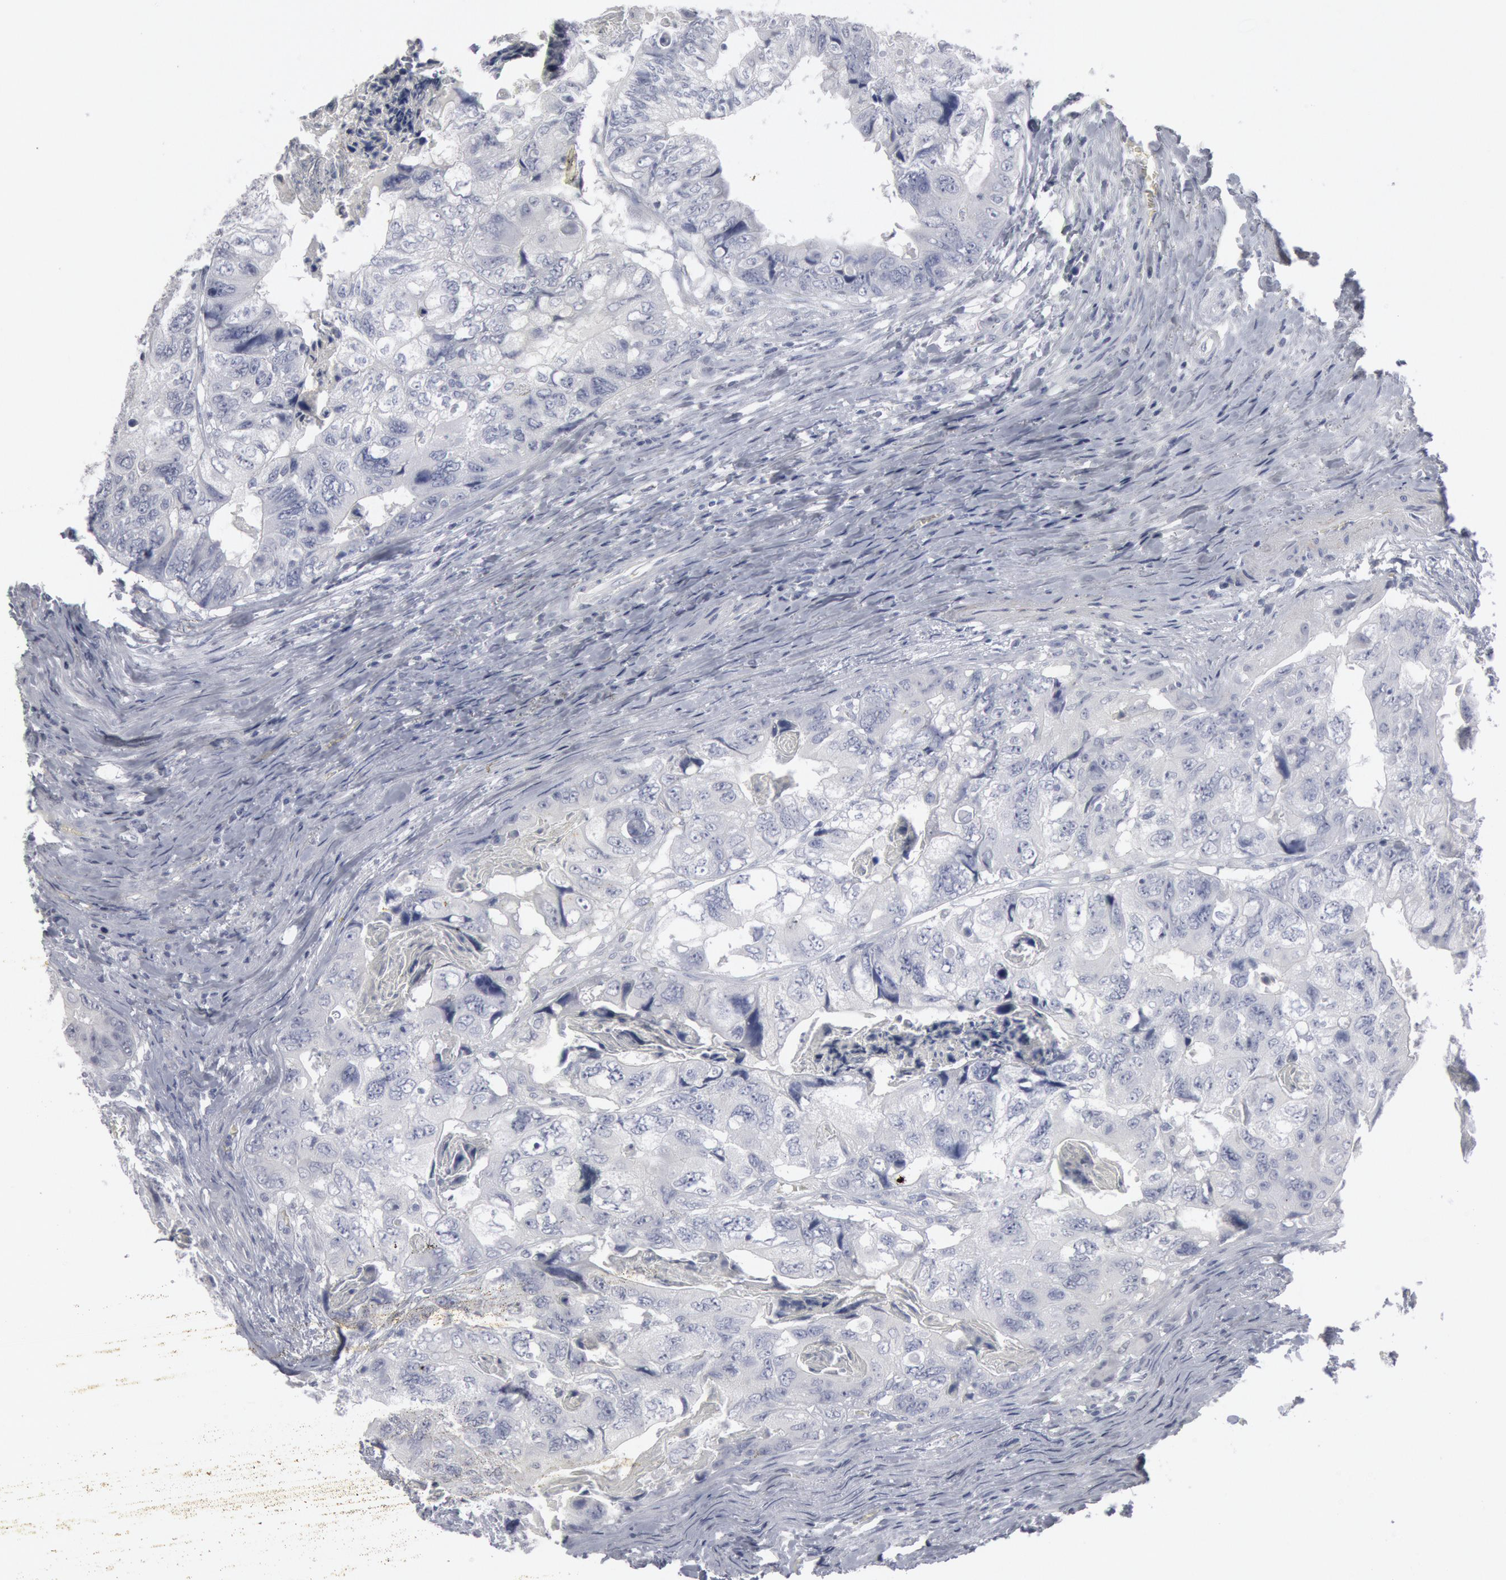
{"staining": {"intensity": "negative", "quantity": "none", "location": "none"}, "tissue": "colorectal cancer", "cell_type": "Tumor cells", "image_type": "cancer", "snomed": [{"axis": "morphology", "description": "Adenocarcinoma, NOS"}, {"axis": "topography", "description": "Rectum"}], "caption": "IHC of colorectal adenocarcinoma reveals no staining in tumor cells.", "gene": "DMC1", "patient": {"sex": "female", "age": 82}}